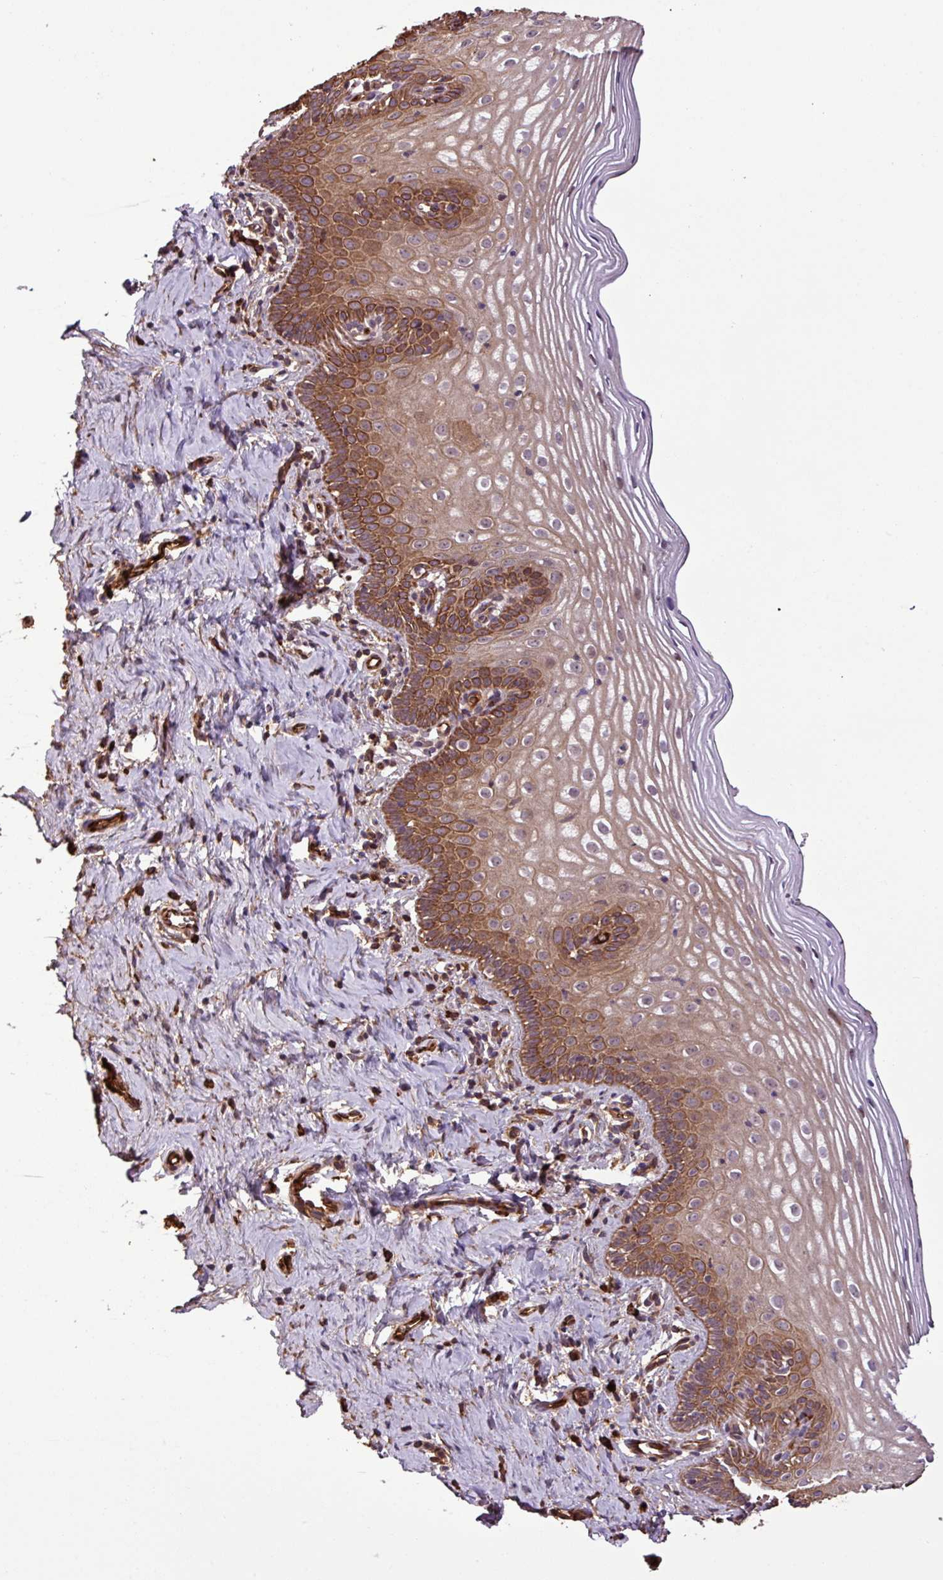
{"staining": {"intensity": "moderate", "quantity": ">75%", "location": "cytoplasmic/membranous"}, "tissue": "cervix", "cell_type": "Glandular cells", "image_type": "normal", "snomed": [{"axis": "morphology", "description": "Normal tissue, NOS"}, {"axis": "topography", "description": "Cervix"}], "caption": "Protein staining of normal cervix reveals moderate cytoplasmic/membranous expression in about >75% of glandular cells. The staining was performed using DAB (3,3'-diaminobenzidine) to visualize the protein expression in brown, while the nuclei were stained in blue with hematoxylin (Magnification: 20x).", "gene": "ZNF266", "patient": {"sex": "female", "age": 44}}